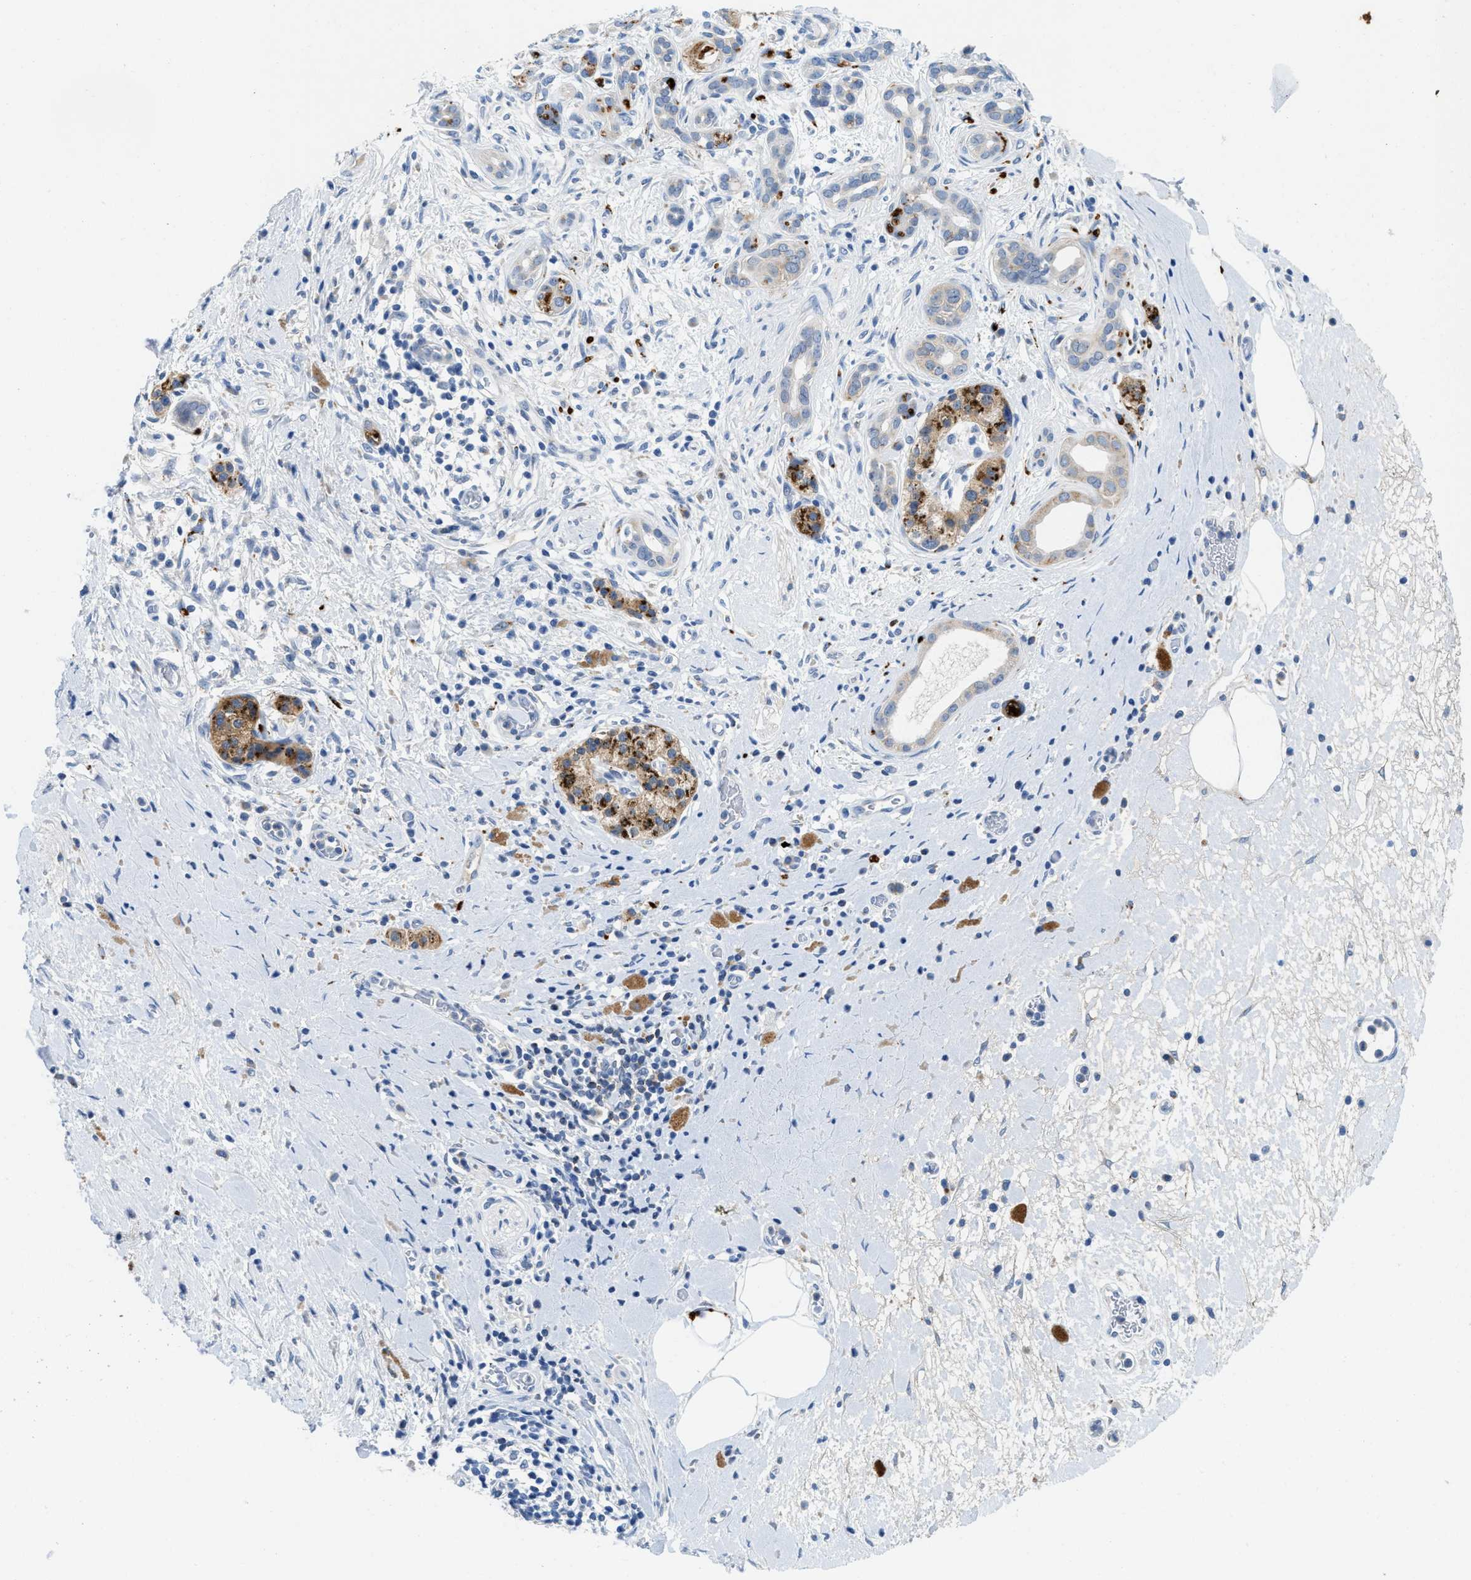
{"staining": {"intensity": "moderate", "quantity": ">75%", "location": "cytoplasmic/membranous"}, "tissue": "pancreatic cancer", "cell_type": "Tumor cells", "image_type": "cancer", "snomed": [{"axis": "morphology", "description": "Adenocarcinoma, NOS"}, {"axis": "topography", "description": "Pancreas"}], "caption": "Pancreatic cancer stained with a protein marker exhibits moderate staining in tumor cells.", "gene": "TSPAN3", "patient": {"sex": "male", "age": 55}}